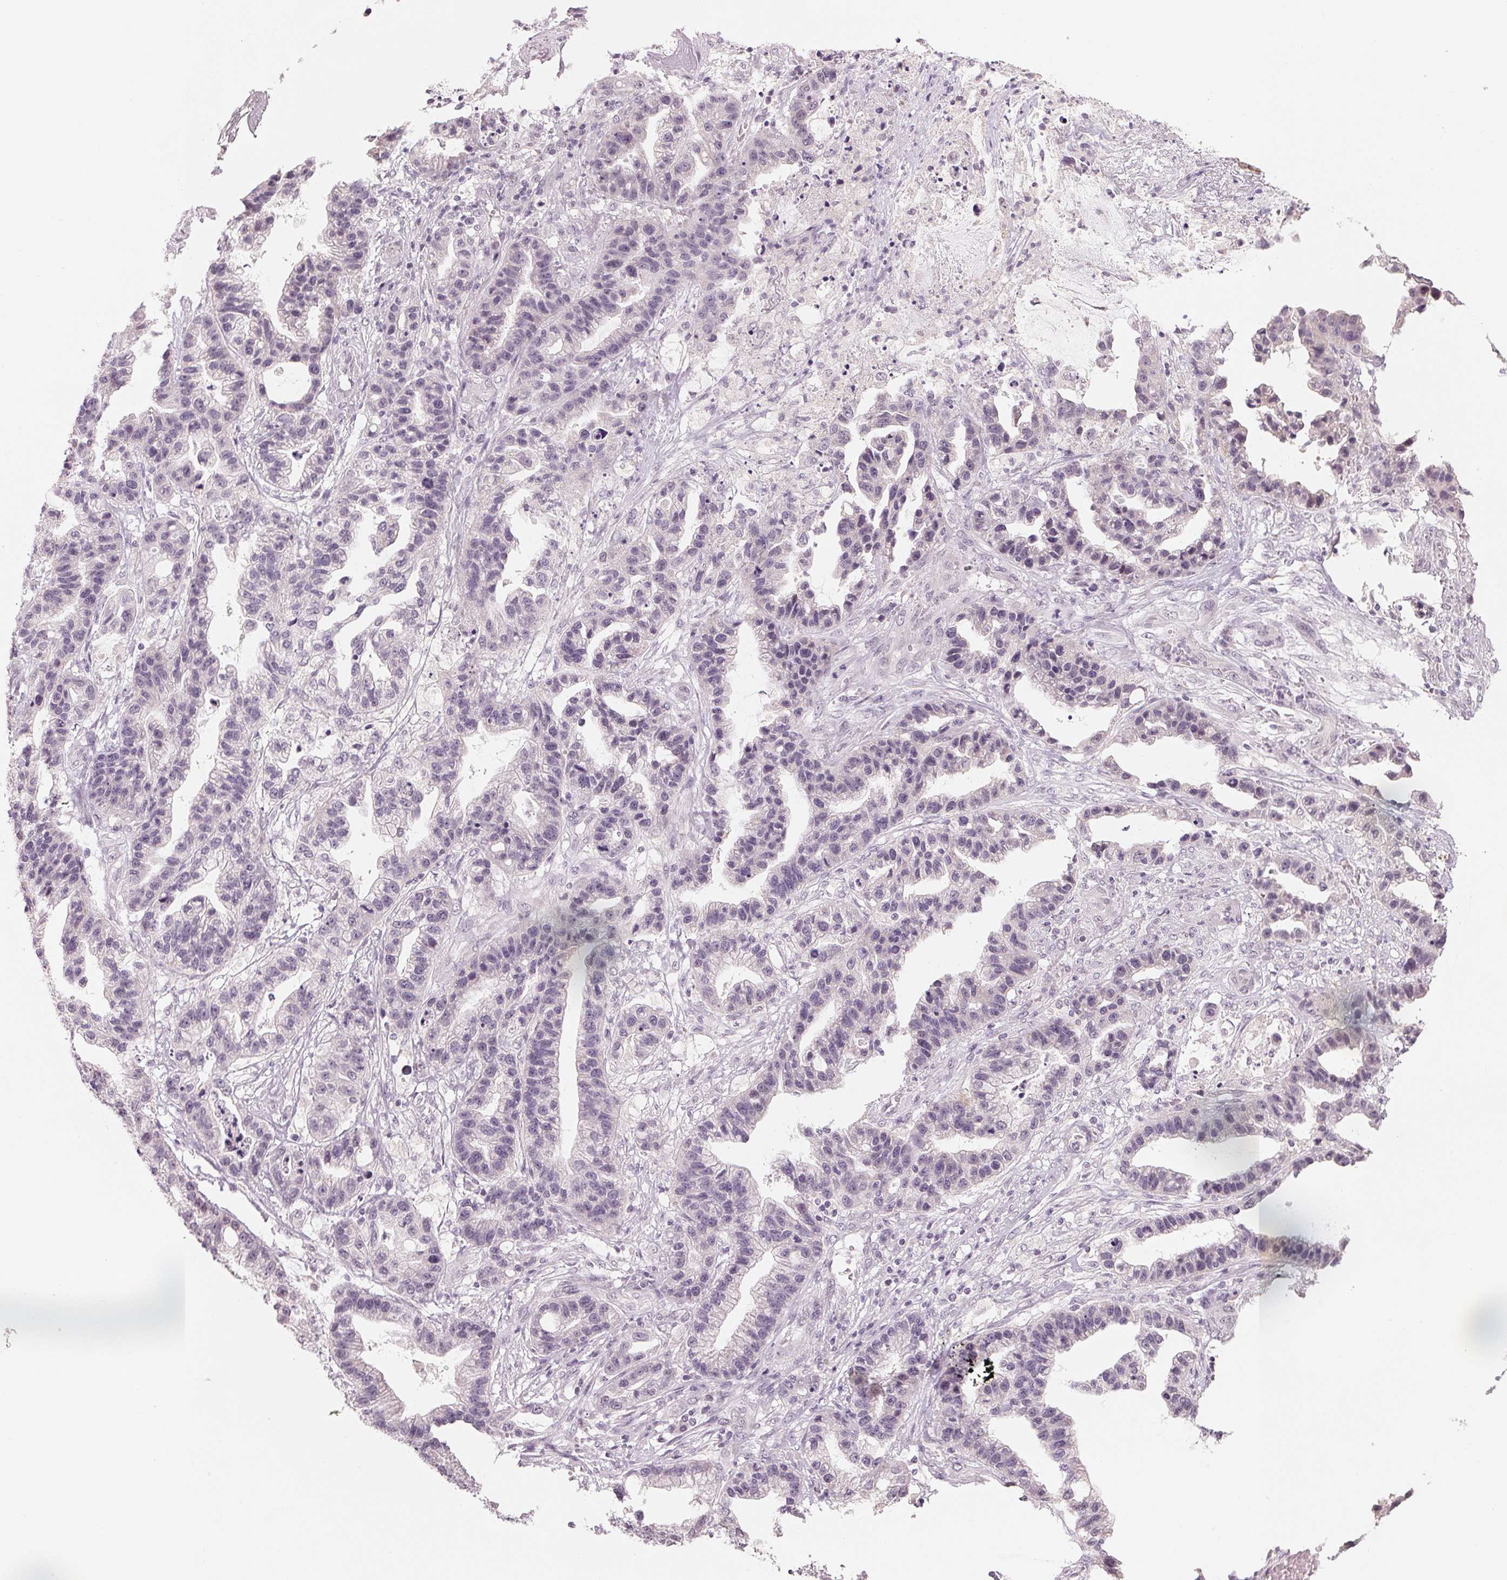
{"staining": {"intensity": "negative", "quantity": "none", "location": "none"}, "tissue": "stomach cancer", "cell_type": "Tumor cells", "image_type": "cancer", "snomed": [{"axis": "morphology", "description": "Adenocarcinoma, NOS"}, {"axis": "topography", "description": "Stomach"}], "caption": "Immunohistochemistry (IHC) image of human stomach cancer stained for a protein (brown), which exhibits no expression in tumor cells.", "gene": "ANKRD31", "patient": {"sex": "male", "age": 83}}